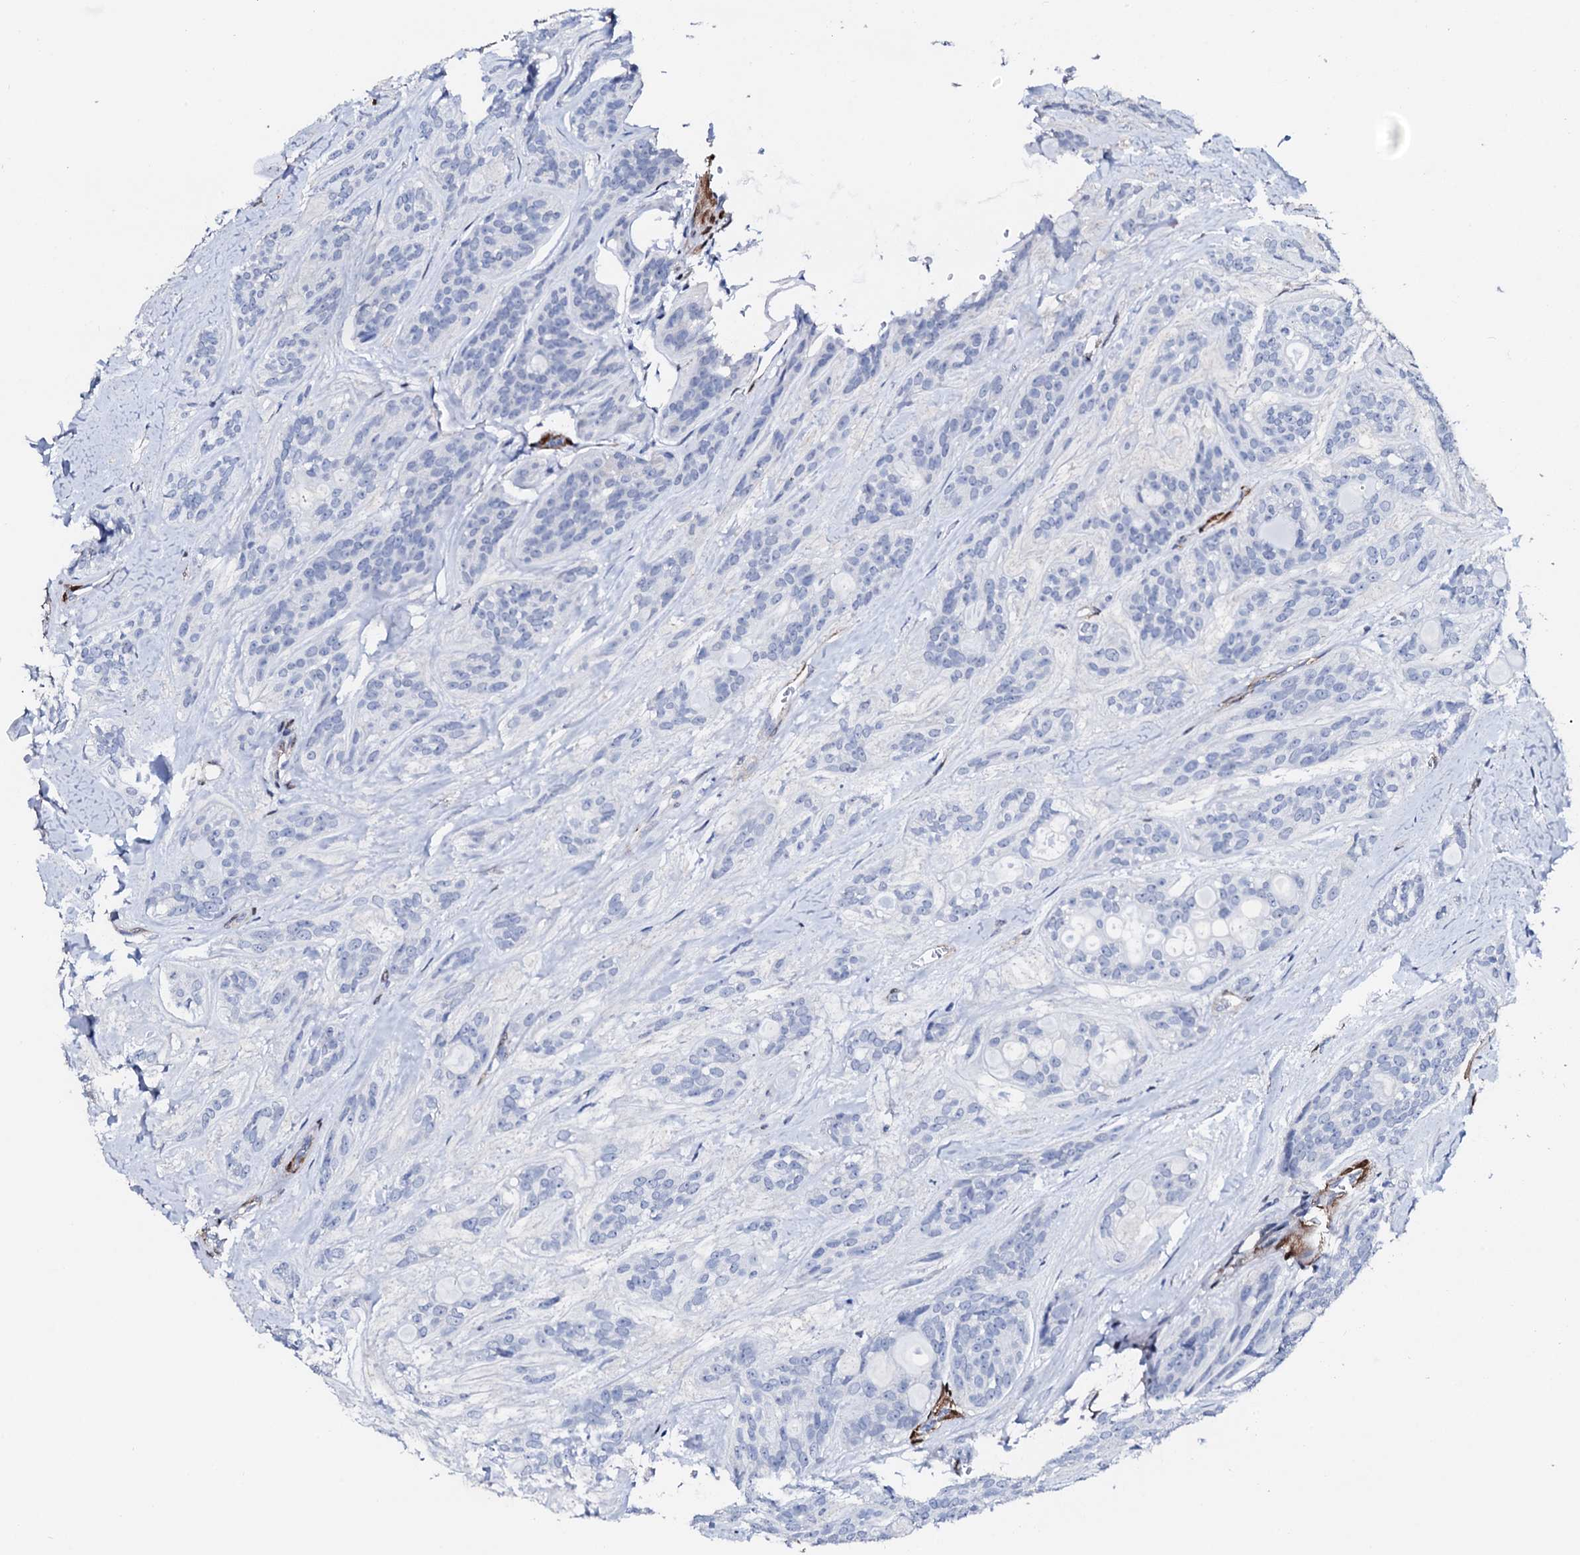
{"staining": {"intensity": "negative", "quantity": "none", "location": "none"}, "tissue": "head and neck cancer", "cell_type": "Tumor cells", "image_type": "cancer", "snomed": [{"axis": "morphology", "description": "Adenocarcinoma, NOS"}, {"axis": "topography", "description": "Head-Neck"}], "caption": "Tumor cells are negative for brown protein staining in head and neck adenocarcinoma.", "gene": "NRIP2", "patient": {"sex": "male", "age": 66}}